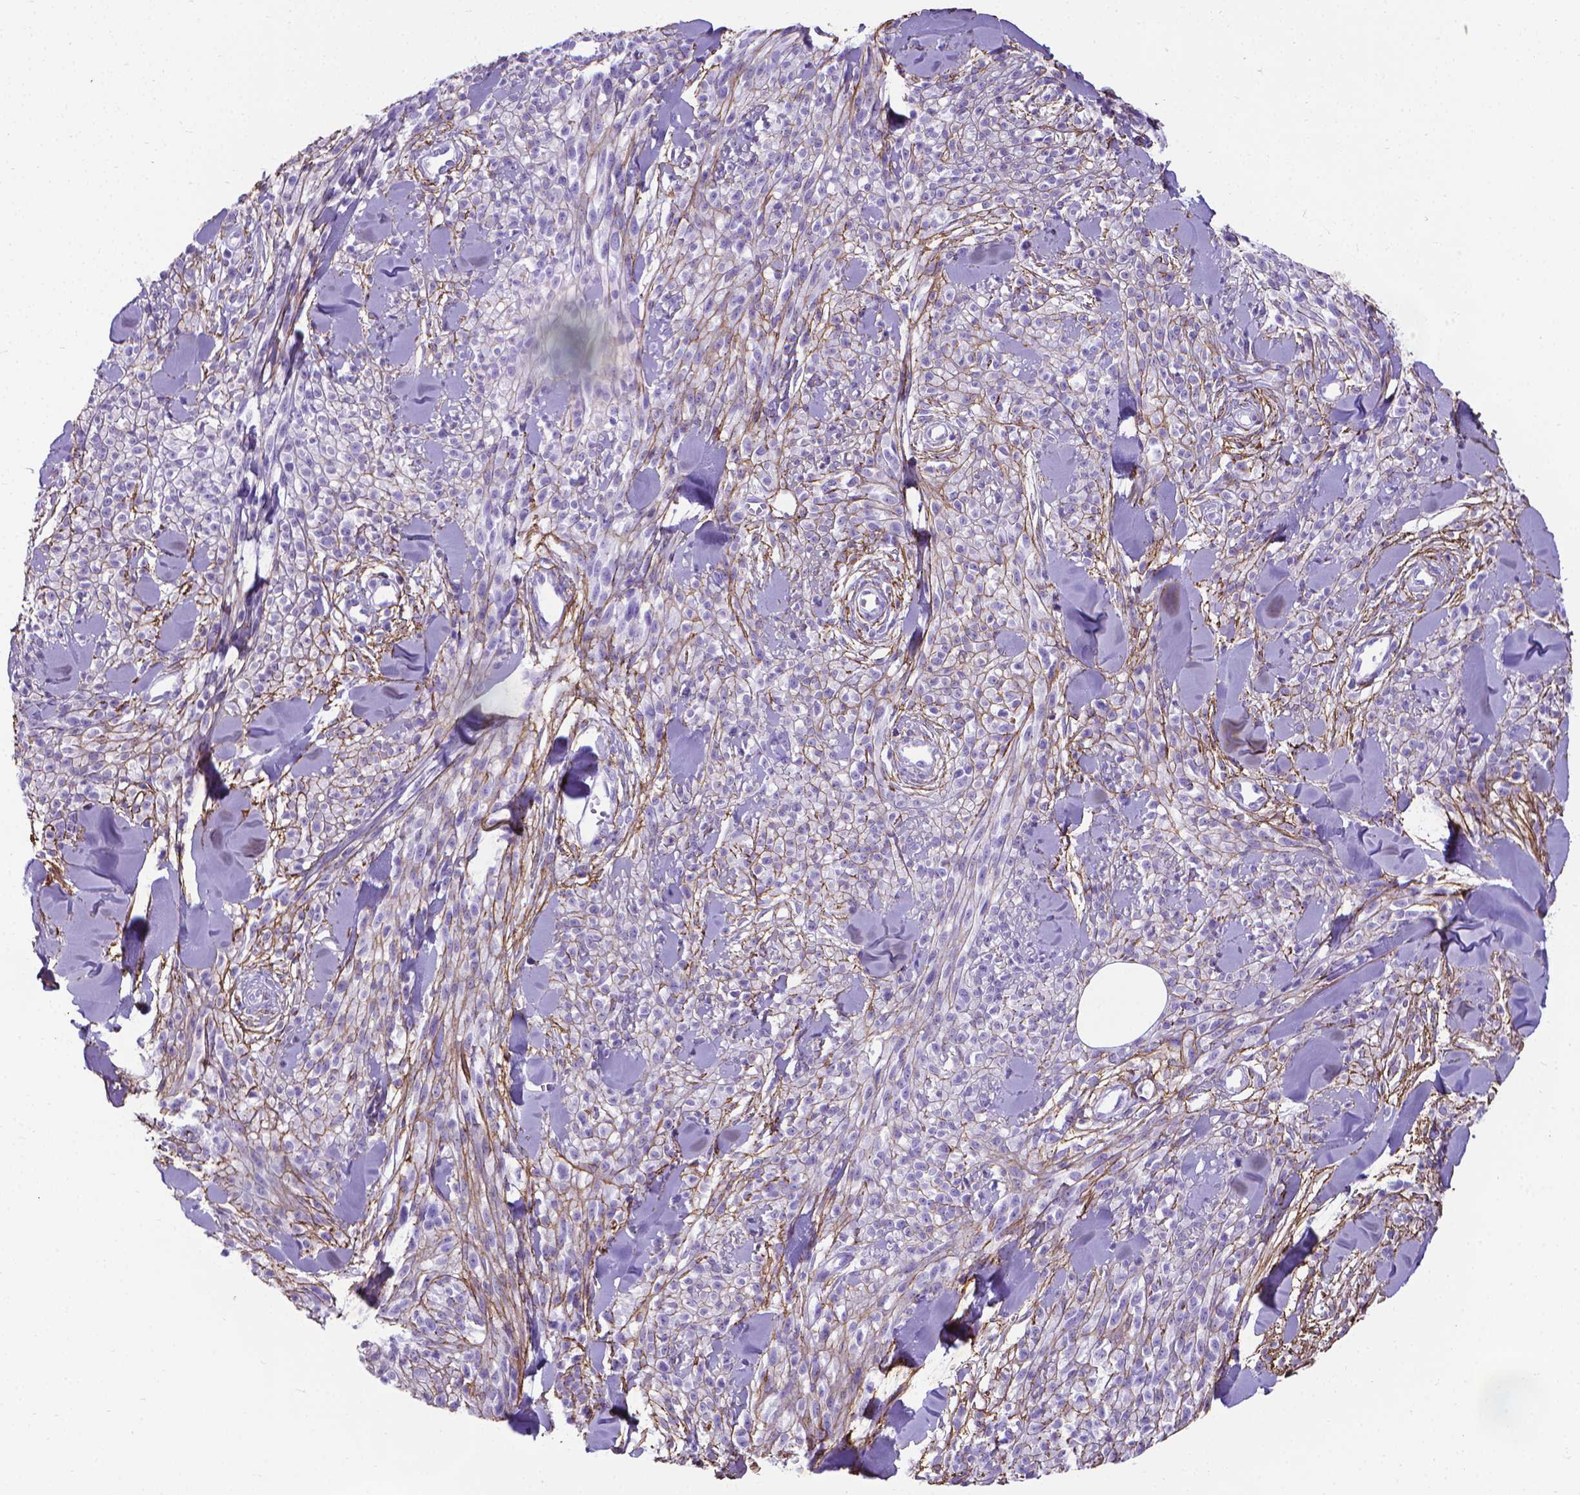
{"staining": {"intensity": "negative", "quantity": "none", "location": "none"}, "tissue": "melanoma", "cell_type": "Tumor cells", "image_type": "cancer", "snomed": [{"axis": "morphology", "description": "Malignant melanoma, NOS"}, {"axis": "topography", "description": "Skin"}, {"axis": "topography", "description": "Skin of trunk"}], "caption": "This is an immunohistochemistry (IHC) image of human malignant melanoma. There is no staining in tumor cells.", "gene": "MFAP2", "patient": {"sex": "male", "age": 74}}